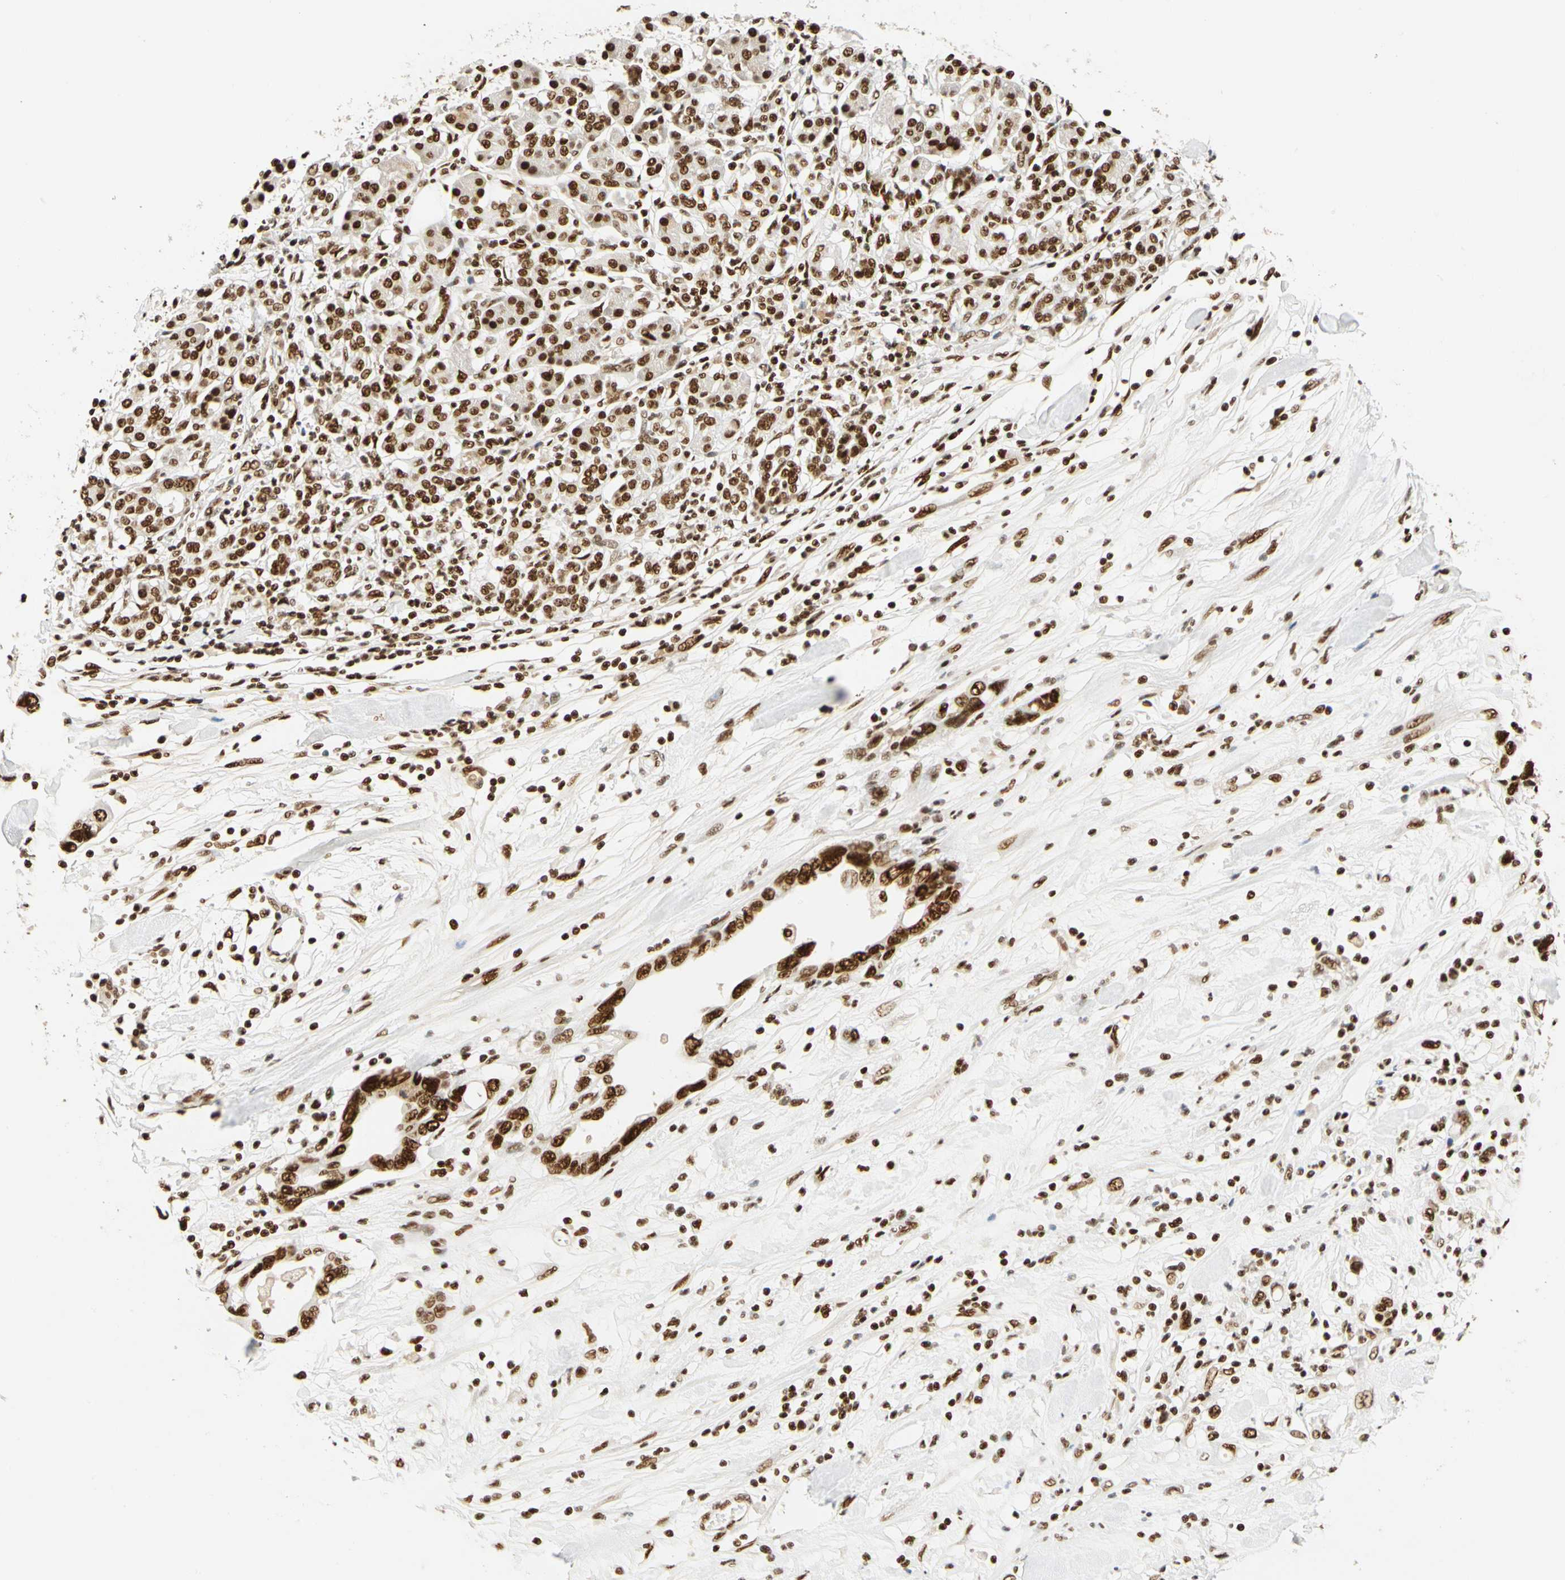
{"staining": {"intensity": "strong", "quantity": ">75%", "location": "nuclear"}, "tissue": "pancreatic cancer", "cell_type": "Tumor cells", "image_type": "cancer", "snomed": [{"axis": "morphology", "description": "Adenocarcinoma, NOS"}, {"axis": "topography", "description": "Pancreas"}], "caption": "IHC micrograph of pancreatic adenocarcinoma stained for a protein (brown), which demonstrates high levels of strong nuclear positivity in approximately >75% of tumor cells.", "gene": "CDK12", "patient": {"sex": "female", "age": 57}}